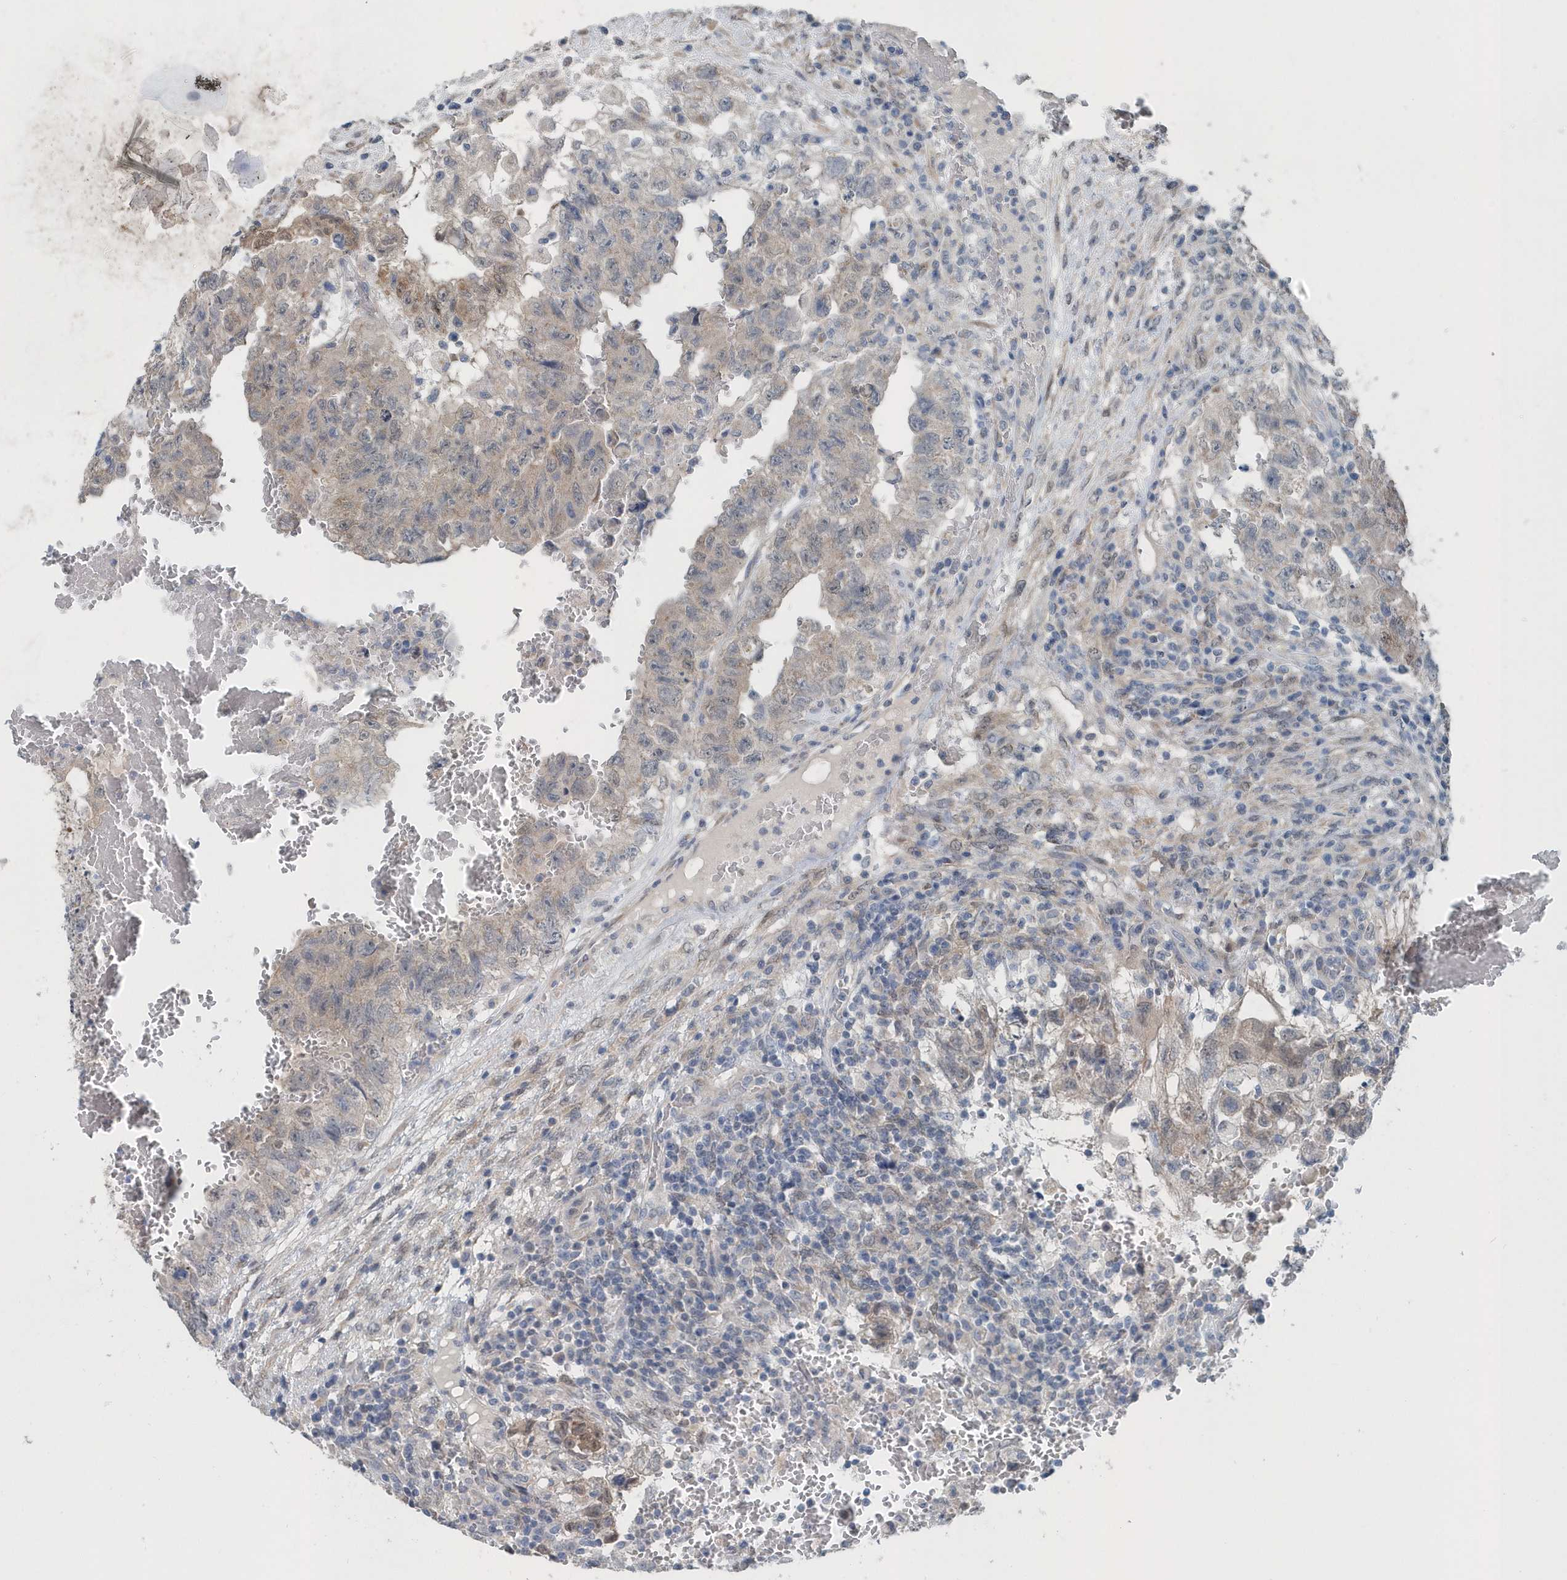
{"staining": {"intensity": "negative", "quantity": "none", "location": "none"}, "tissue": "testis cancer", "cell_type": "Tumor cells", "image_type": "cancer", "snomed": [{"axis": "morphology", "description": "Carcinoma, Embryonal, NOS"}, {"axis": "topography", "description": "Testis"}], "caption": "This histopathology image is of embryonal carcinoma (testis) stained with IHC to label a protein in brown with the nuclei are counter-stained blue. There is no staining in tumor cells.", "gene": "PFN2", "patient": {"sex": "male", "age": 36}}